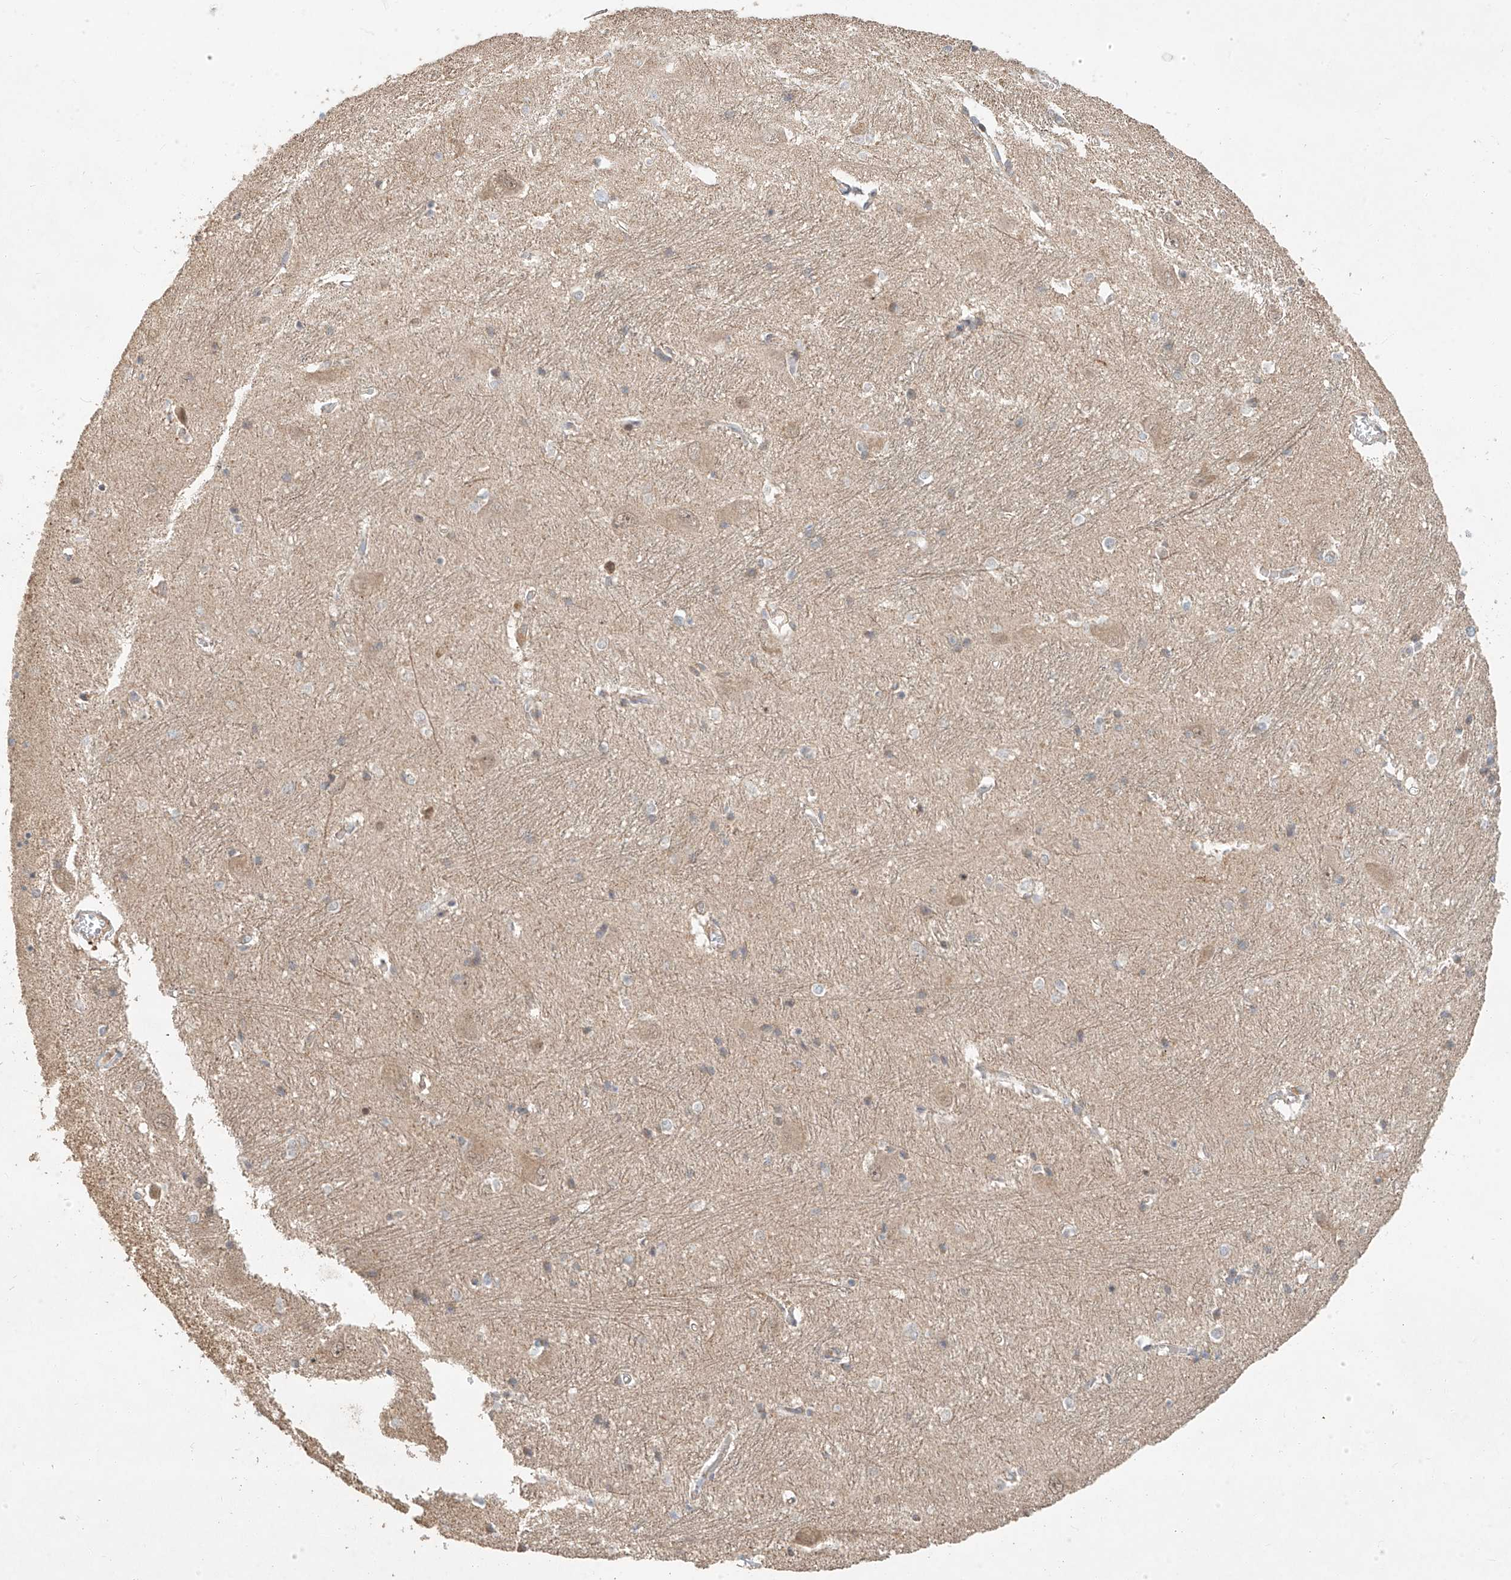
{"staining": {"intensity": "weak", "quantity": "<25%", "location": "cytoplasmic/membranous"}, "tissue": "caudate", "cell_type": "Glial cells", "image_type": "normal", "snomed": [{"axis": "morphology", "description": "Normal tissue, NOS"}, {"axis": "topography", "description": "Lateral ventricle wall"}], "caption": "A micrograph of human caudate is negative for staining in glial cells. Brightfield microscopy of IHC stained with DAB (3,3'-diaminobenzidine) (brown) and hematoxylin (blue), captured at high magnification.", "gene": "TMEM61", "patient": {"sex": "male", "age": 37}}